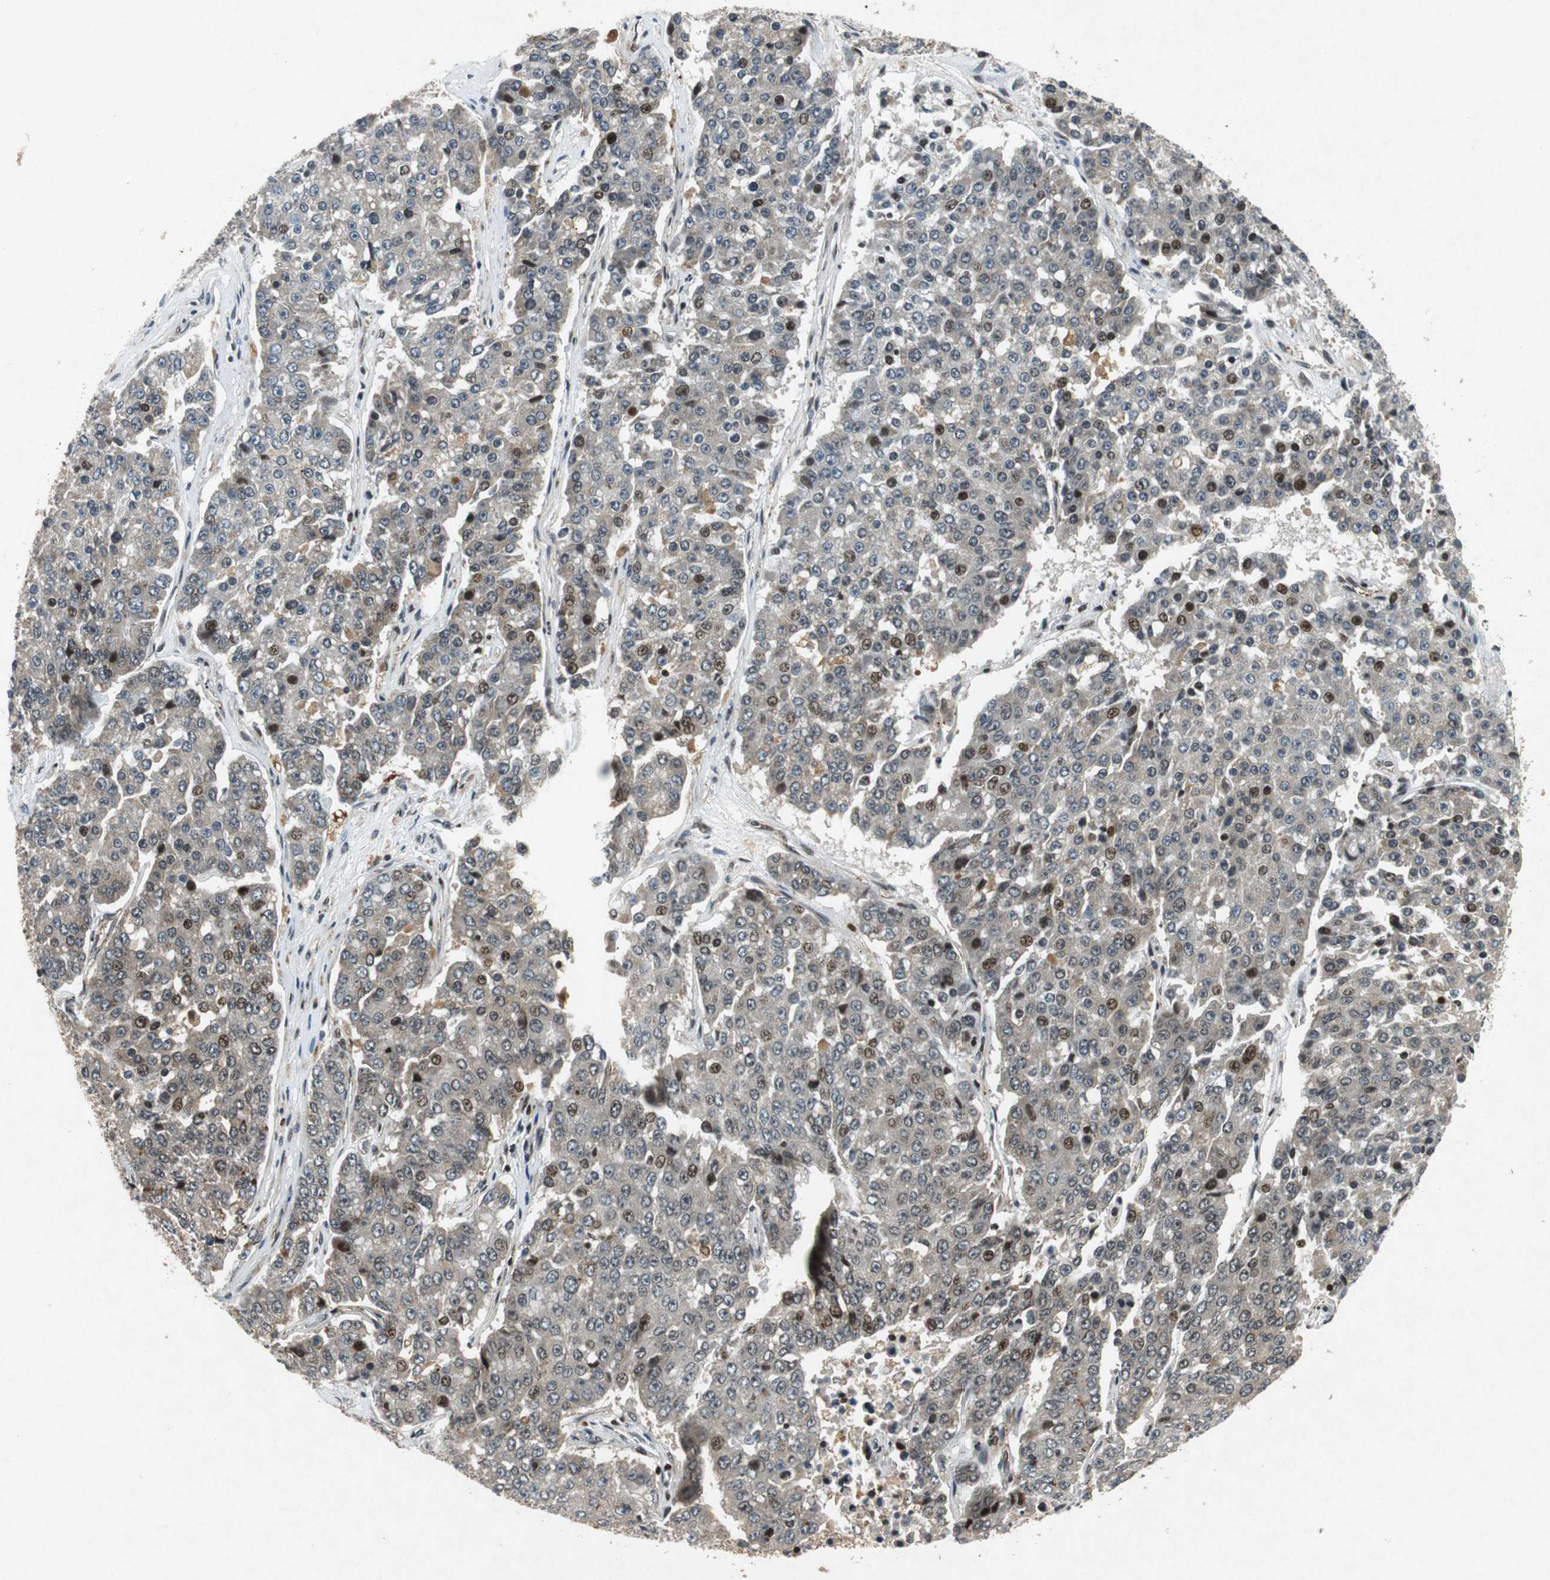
{"staining": {"intensity": "weak", "quantity": "25%-75%", "location": "cytoplasmic/membranous,nuclear"}, "tissue": "pancreatic cancer", "cell_type": "Tumor cells", "image_type": "cancer", "snomed": [{"axis": "morphology", "description": "Adenocarcinoma, NOS"}, {"axis": "topography", "description": "Pancreas"}], "caption": "Pancreatic adenocarcinoma stained with DAB immunohistochemistry (IHC) displays low levels of weak cytoplasmic/membranous and nuclear expression in about 25%-75% of tumor cells.", "gene": "TUBA4A", "patient": {"sex": "male", "age": 50}}